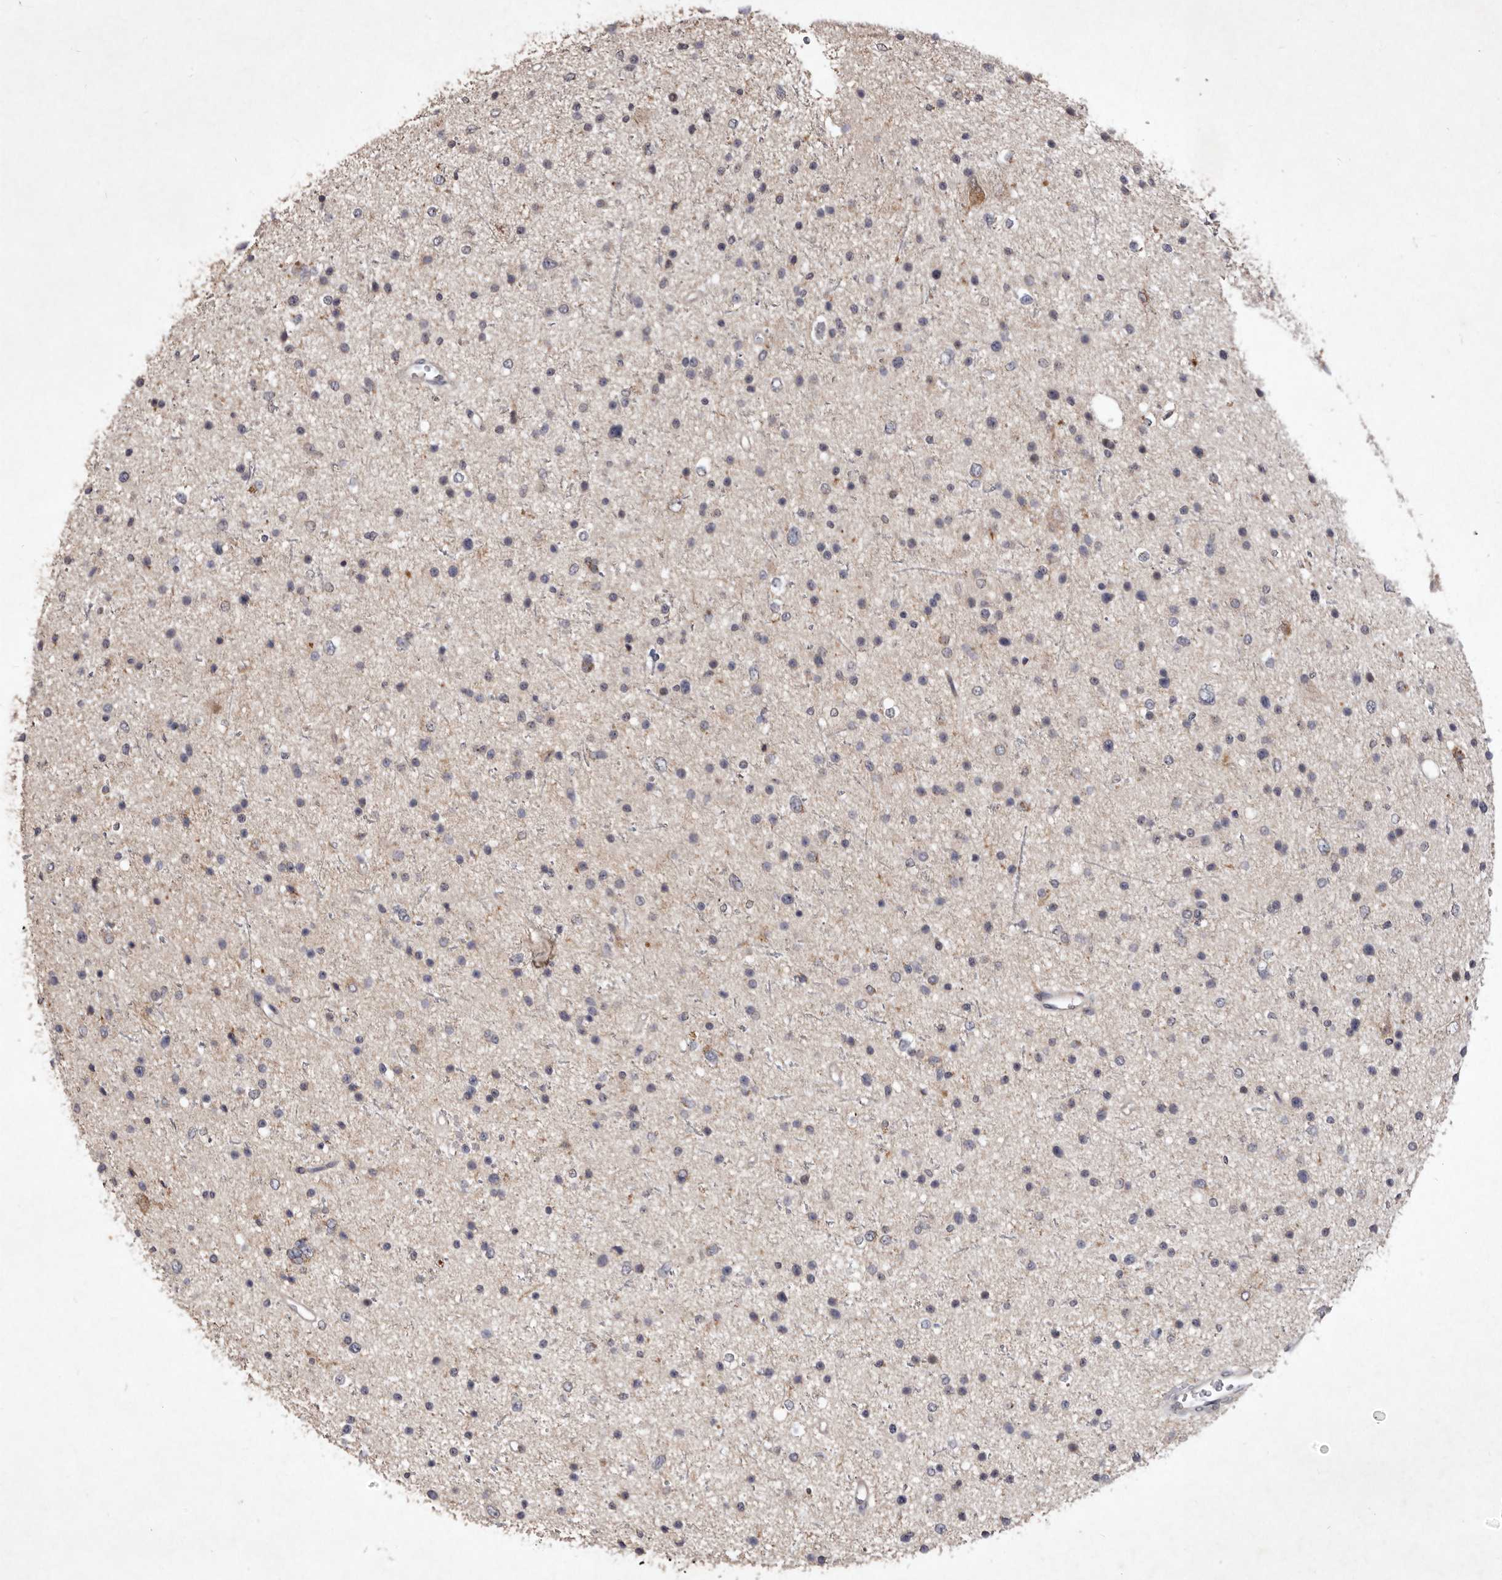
{"staining": {"intensity": "negative", "quantity": "none", "location": "none"}, "tissue": "glioma", "cell_type": "Tumor cells", "image_type": "cancer", "snomed": [{"axis": "morphology", "description": "Glioma, malignant, Low grade"}, {"axis": "topography", "description": "Brain"}], "caption": "Tumor cells are negative for protein expression in human malignant glioma (low-grade). Nuclei are stained in blue.", "gene": "FLAD1", "patient": {"sex": "female", "age": 37}}